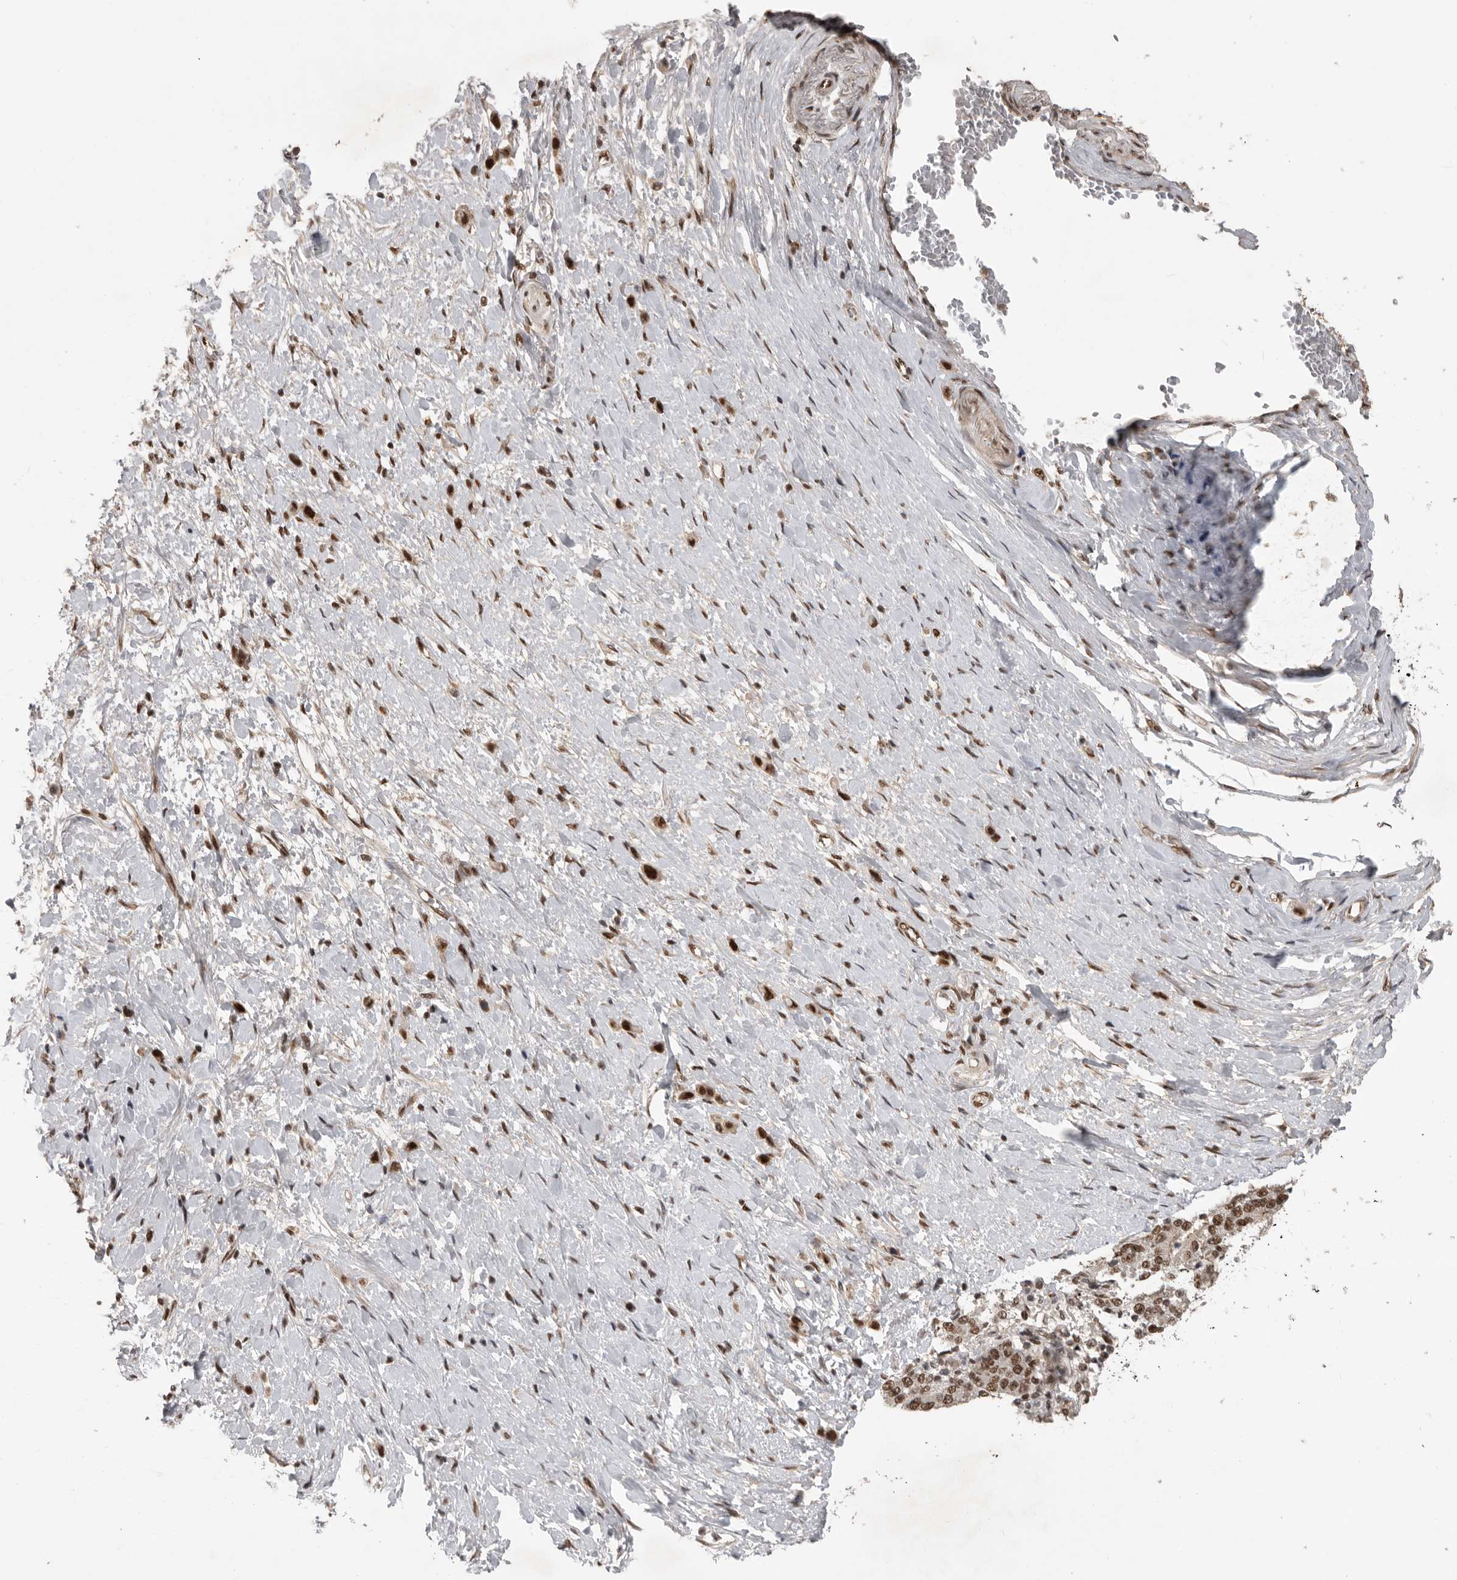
{"staining": {"intensity": "strong", "quantity": ">75%", "location": "nuclear"}, "tissue": "stomach cancer", "cell_type": "Tumor cells", "image_type": "cancer", "snomed": [{"axis": "morphology", "description": "Adenocarcinoma, NOS"}, {"axis": "topography", "description": "Stomach"}], "caption": "The micrograph exhibits staining of adenocarcinoma (stomach), revealing strong nuclear protein positivity (brown color) within tumor cells.", "gene": "CBLL1", "patient": {"sex": "female", "age": 65}}